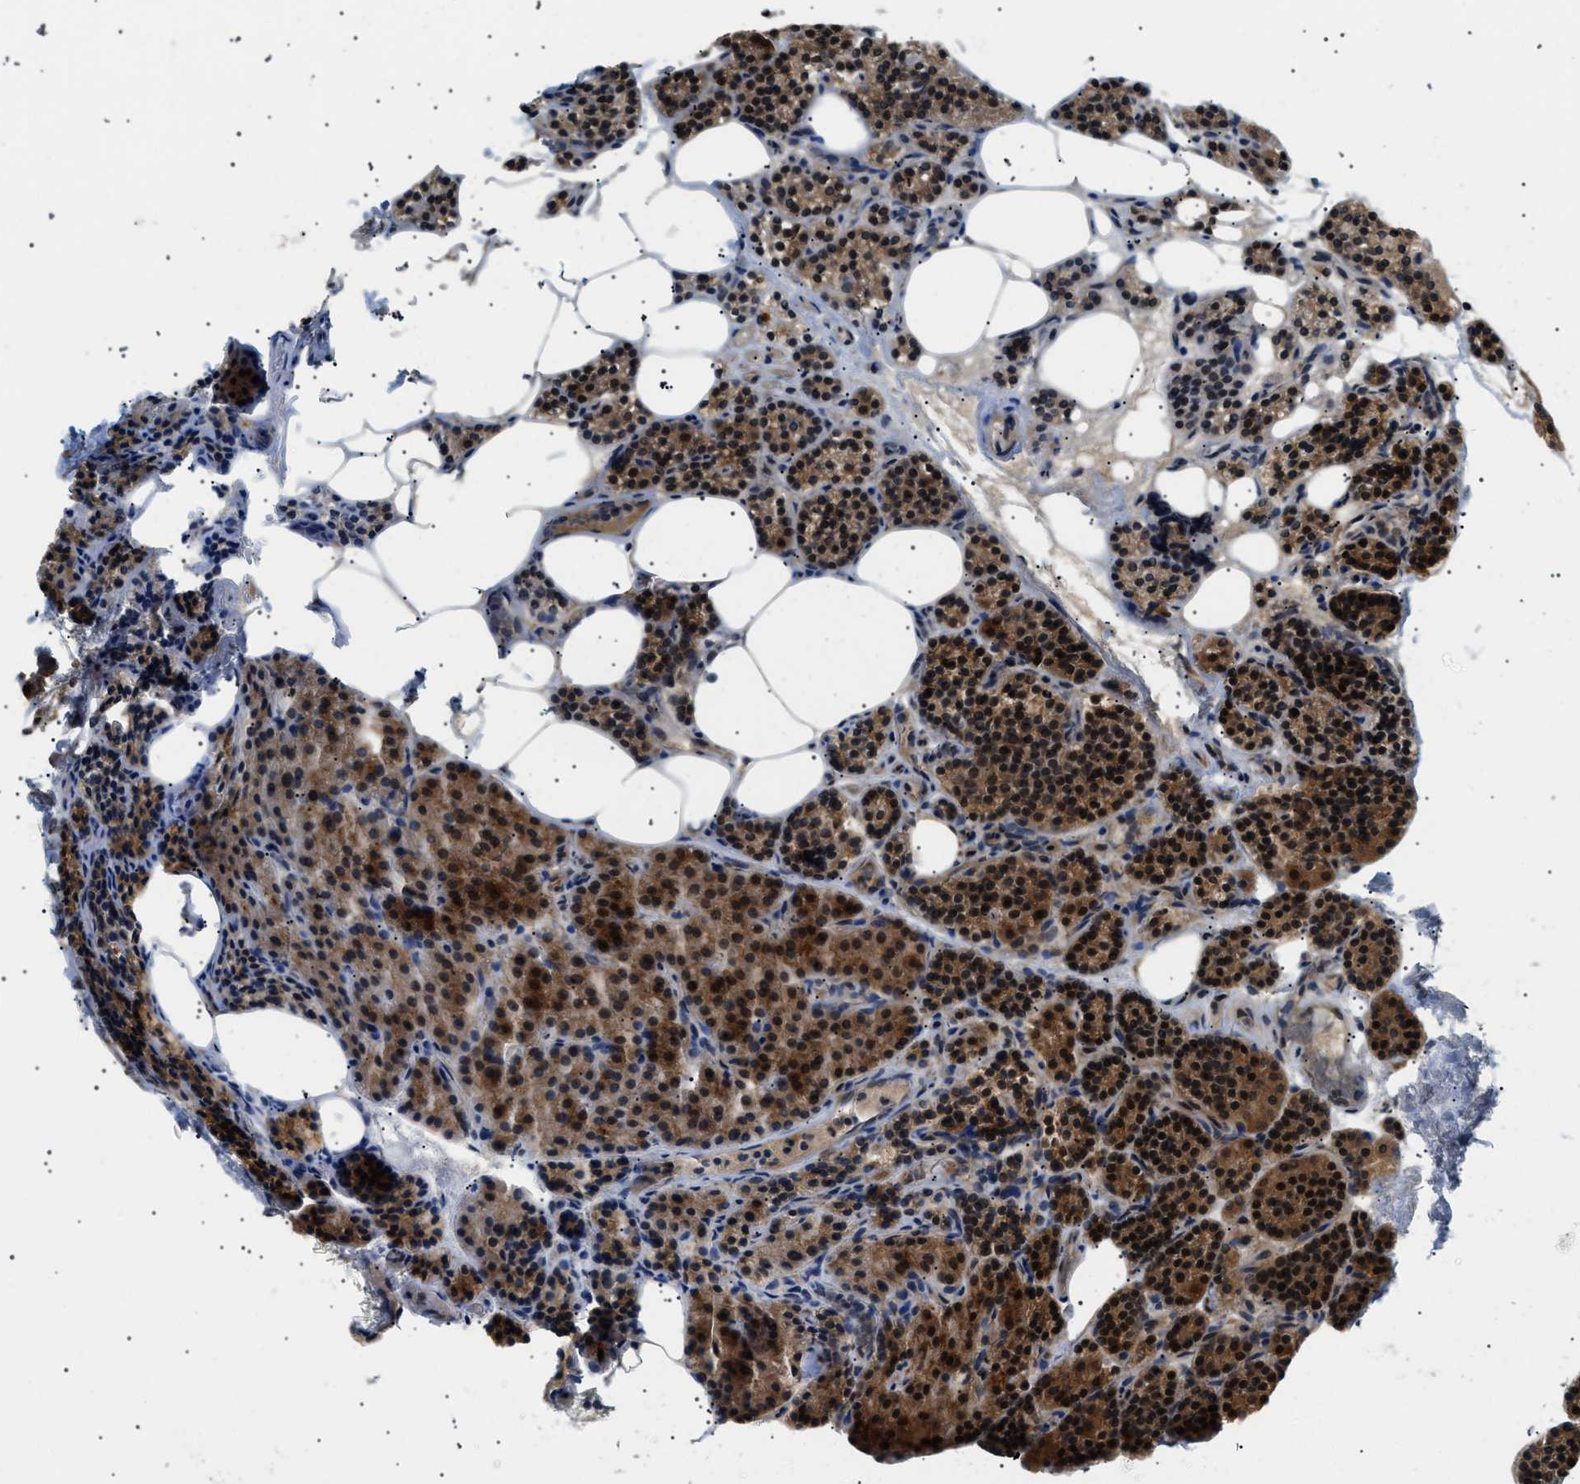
{"staining": {"intensity": "strong", "quantity": ">75%", "location": "cytoplasmic/membranous,nuclear"}, "tissue": "parathyroid gland", "cell_type": "Glandular cells", "image_type": "normal", "snomed": [{"axis": "morphology", "description": "Normal tissue, NOS"}, {"axis": "morphology", "description": "Adenoma, NOS"}, {"axis": "topography", "description": "Parathyroid gland"}], "caption": "This micrograph reveals benign parathyroid gland stained with immunohistochemistry (IHC) to label a protein in brown. The cytoplasmic/membranous,nuclear of glandular cells show strong positivity for the protein. Nuclei are counter-stained blue.", "gene": "ATP6AP1", "patient": {"sex": "female", "age": 74}}